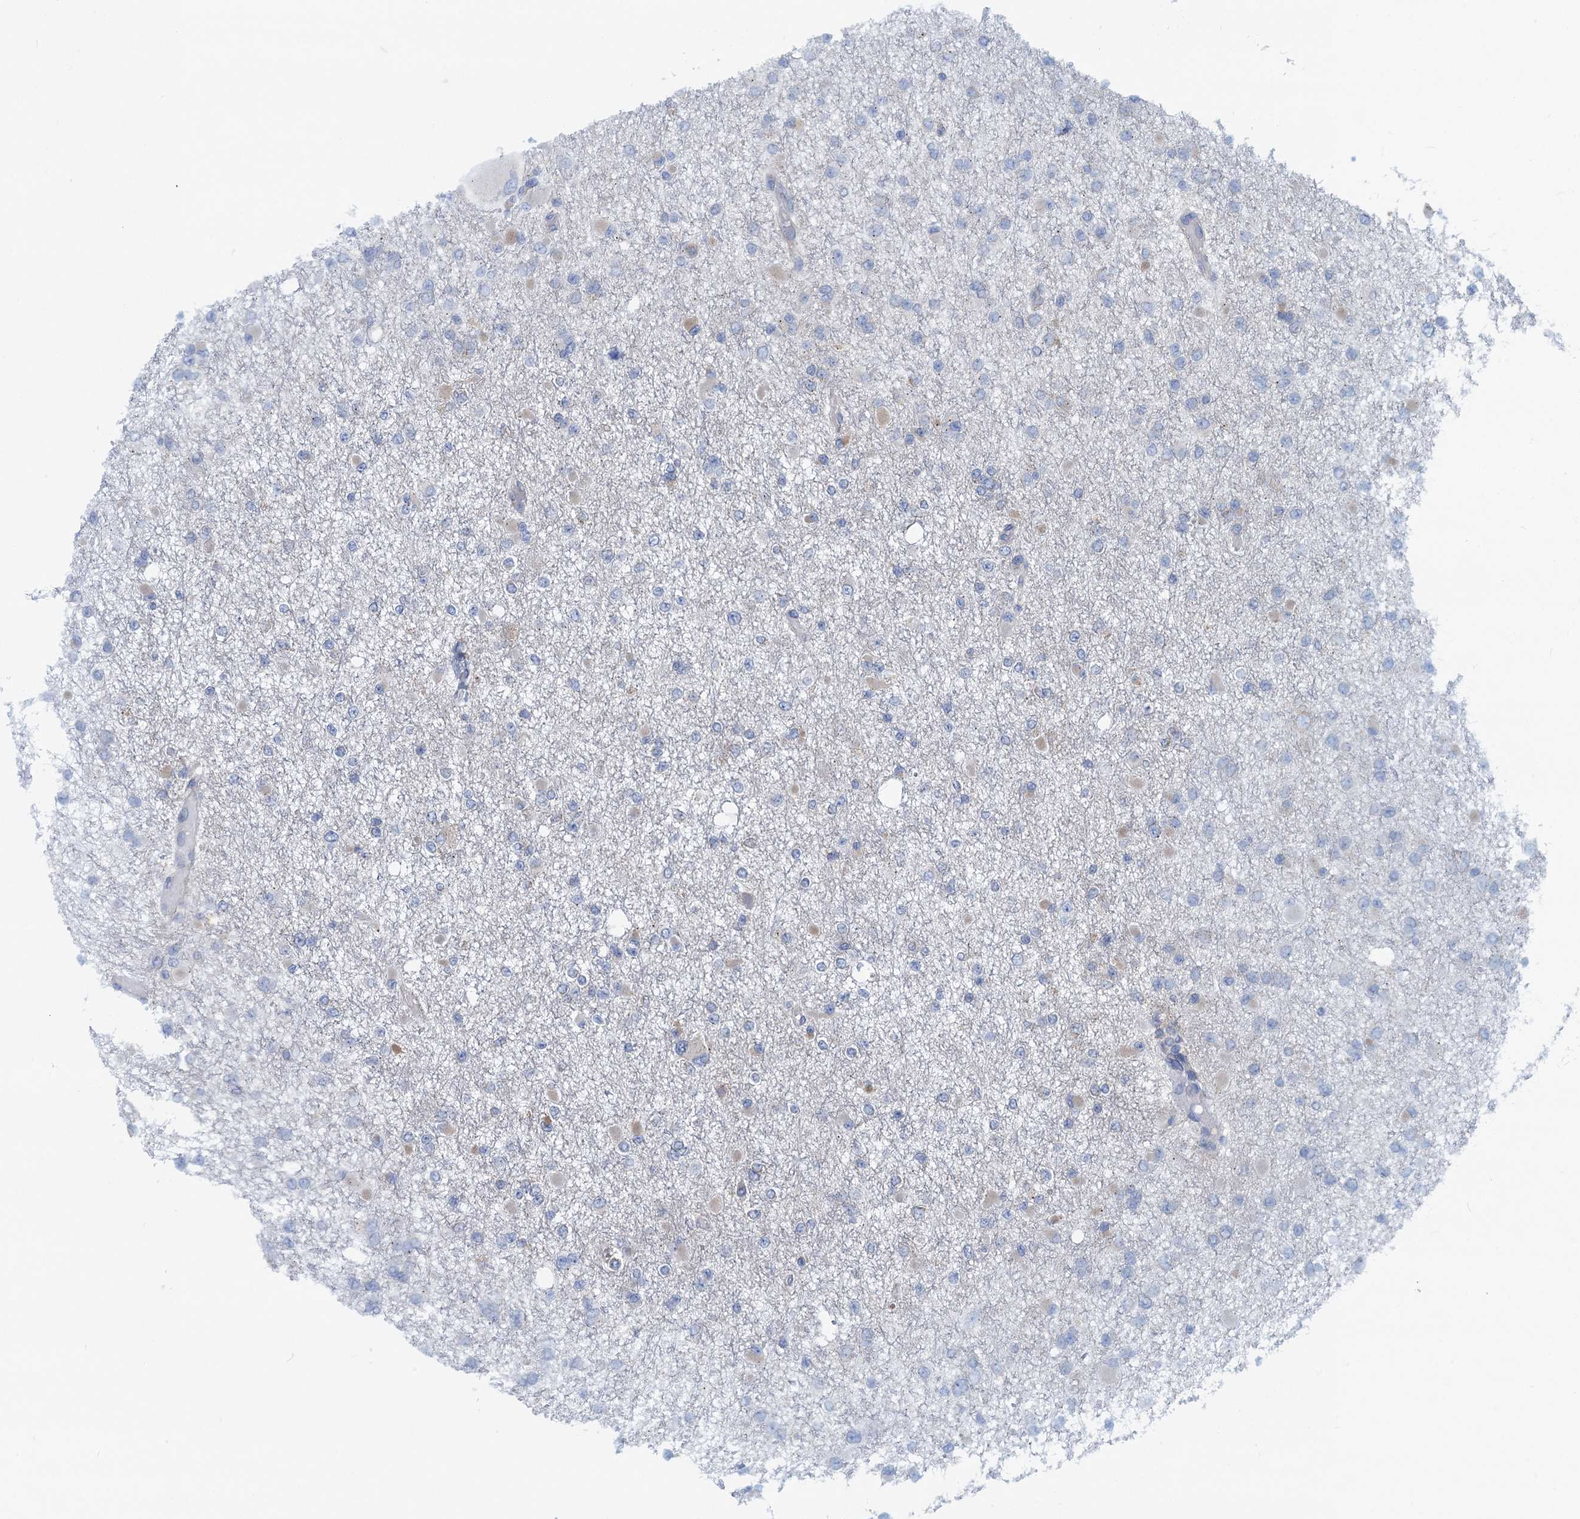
{"staining": {"intensity": "negative", "quantity": "none", "location": "none"}, "tissue": "glioma", "cell_type": "Tumor cells", "image_type": "cancer", "snomed": [{"axis": "morphology", "description": "Glioma, malignant, Low grade"}, {"axis": "topography", "description": "Brain"}], "caption": "DAB (3,3'-diaminobenzidine) immunohistochemical staining of human malignant glioma (low-grade) reveals no significant positivity in tumor cells. (DAB immunohistochemistry (IHC) visualized using brightfield microscopy, high magnification).", "gene": "MYDGF", "patient": {"sex": "female", "age": 22}}